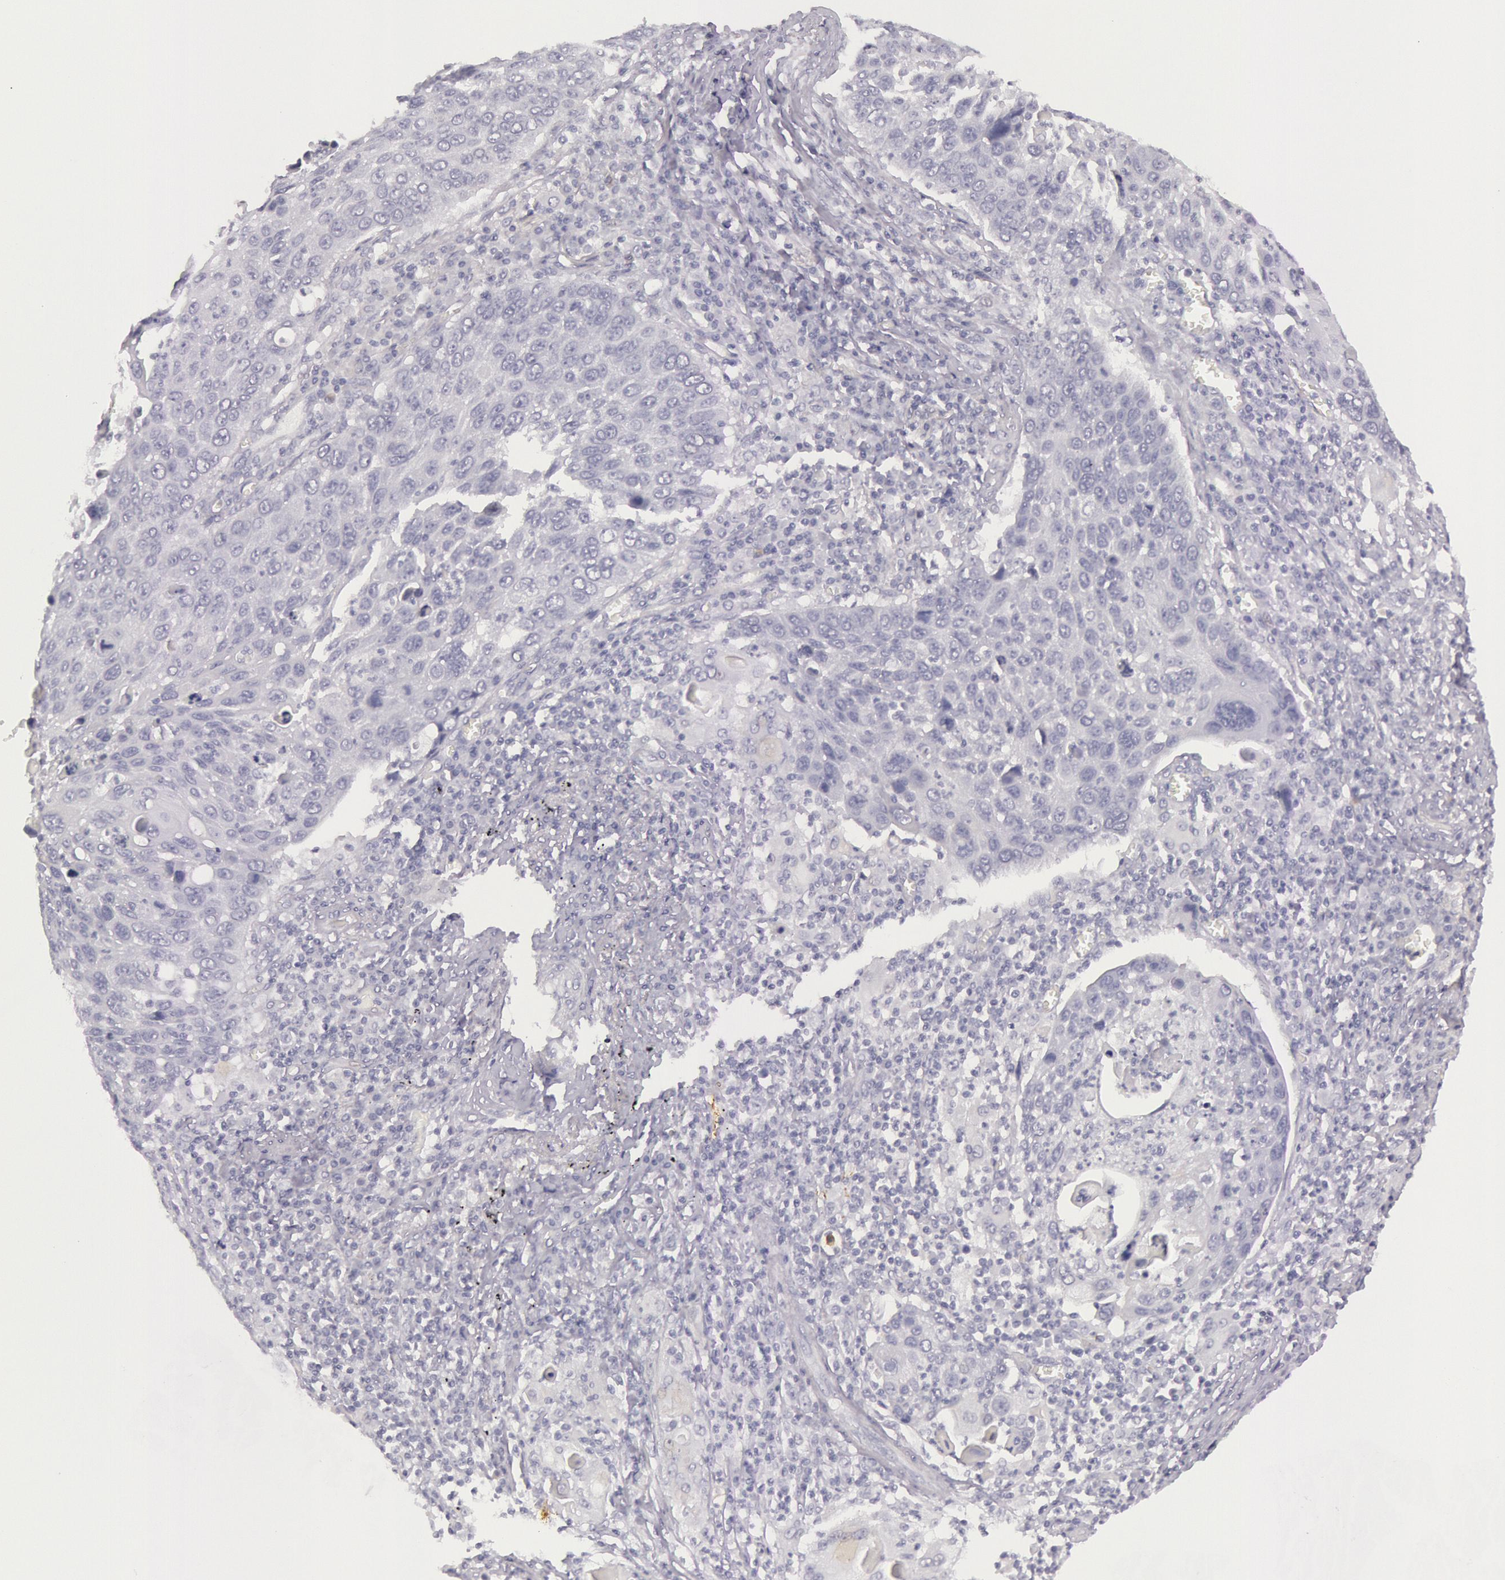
{"staining": {"intensity": "negative", "quantity": "none", "location": "none"}, "tissue": "lung cancer", "cell_type": "Tumor cells", "image_type": "cancer", "snomed": [{"axis": "morphology", "description": "Squamous cell carcinoma, NOS"}, {"axis": "topography", "description": "Lung"}], "caption": "Immunohistochemistry (IHC) histopathology image of human lung cancer (squamous cell carcinoma) stained for a protein (brown), which demonstrates no expression in tumor cells. (Stains: DAB (3,3'-diaminobenzidine) immunohistochemistry (IHC) with hematoxylin counter stain, Microscopy: brightfield microscopy at high magnification).", "gene": "CKB", "patient": {"sex": "male", "age": 68}}